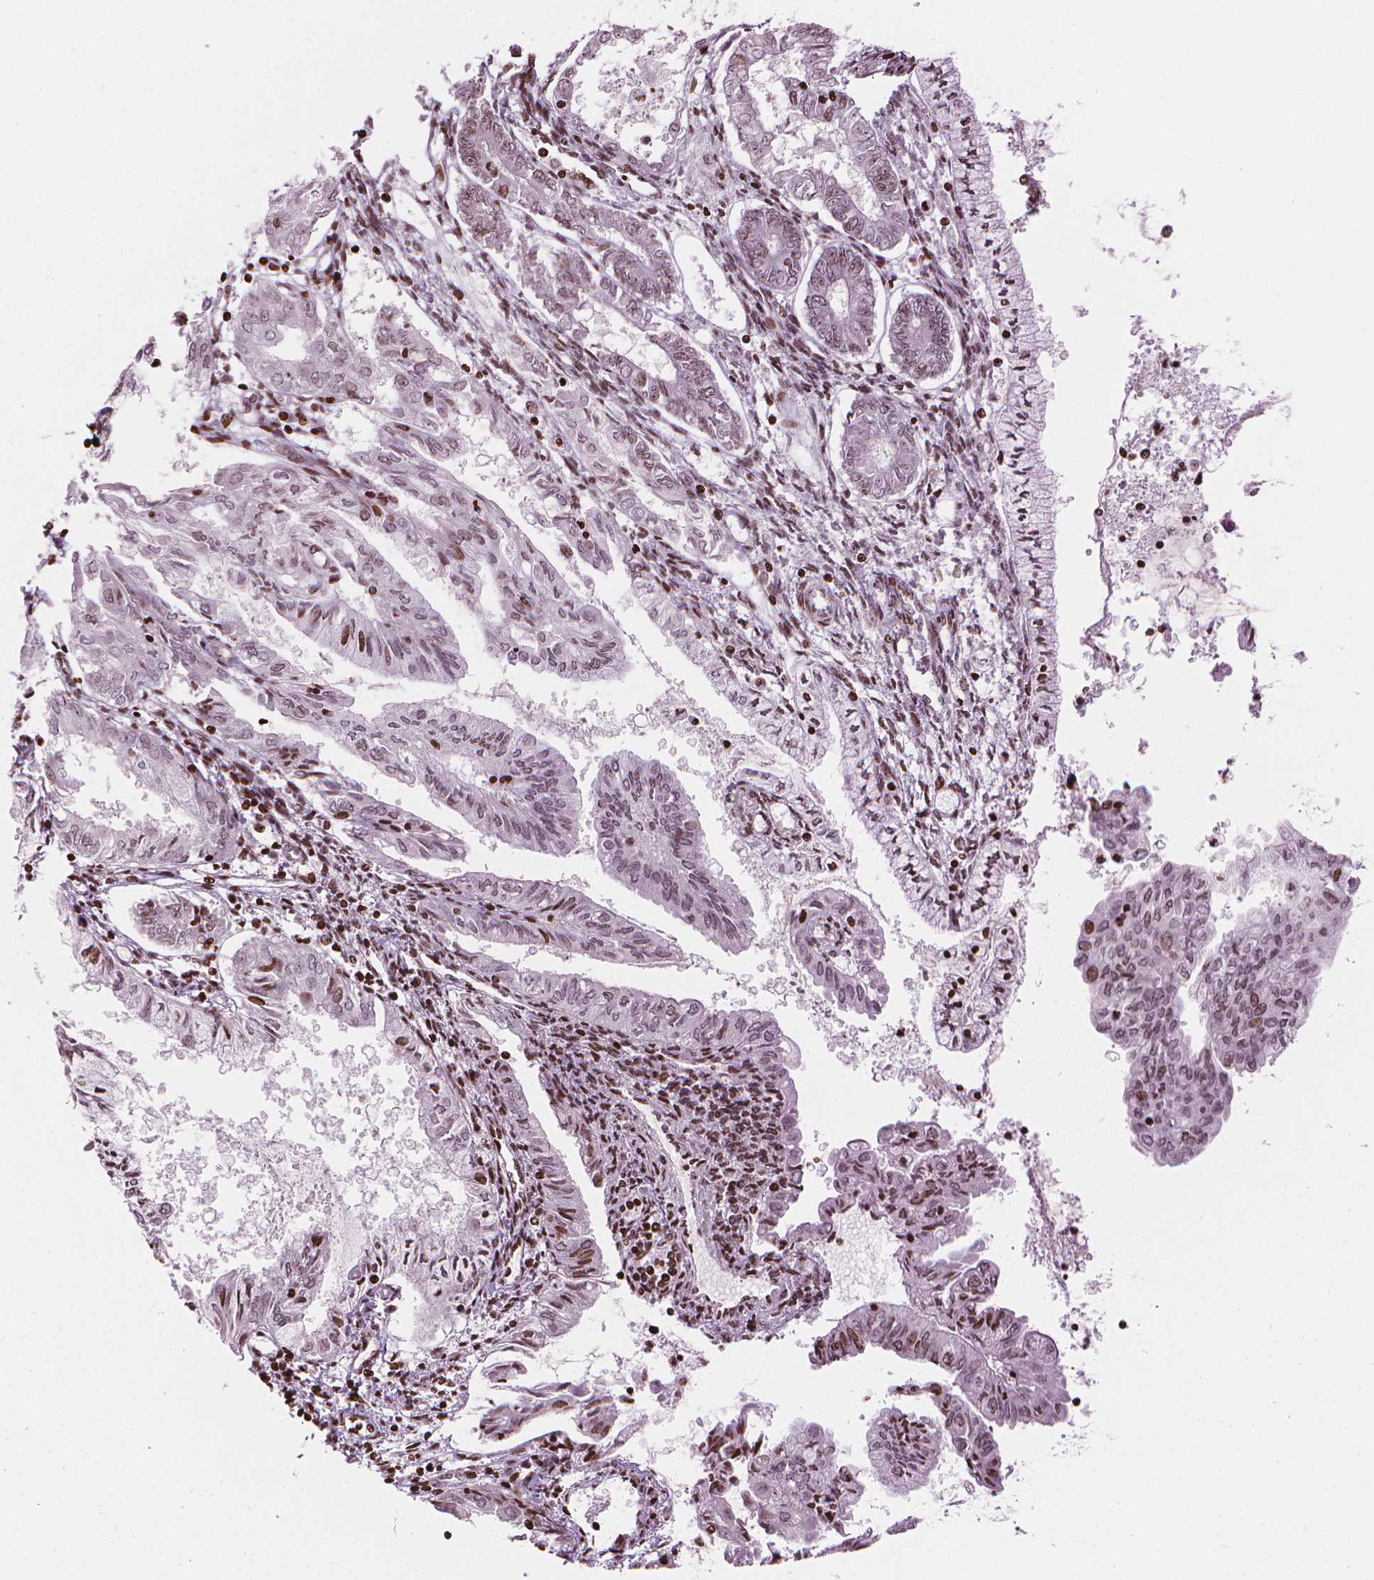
{"staining": {"intensity": "moderate", "quantity": "25%-75%", "location": "nuclear"}, "tissue": "endometrial cancer", "cell_type": "Tumor cells", "image_type": "cancer", "snomed": [{"axis": "morphology", "description": "Adenocarcinoma, NOS"}, {"axis": "topography", "description": "Endometrium"}], "caption": "IHC histopathology image of adenocarcinoma (endometrial) stained for a protein (brown), which exhibits medium levels of moderate nuclear expression in approximately 25%-75% of tumor cells.", "gene": "PIP4K2A", "patient": {"sex": "female", "age": 68}}